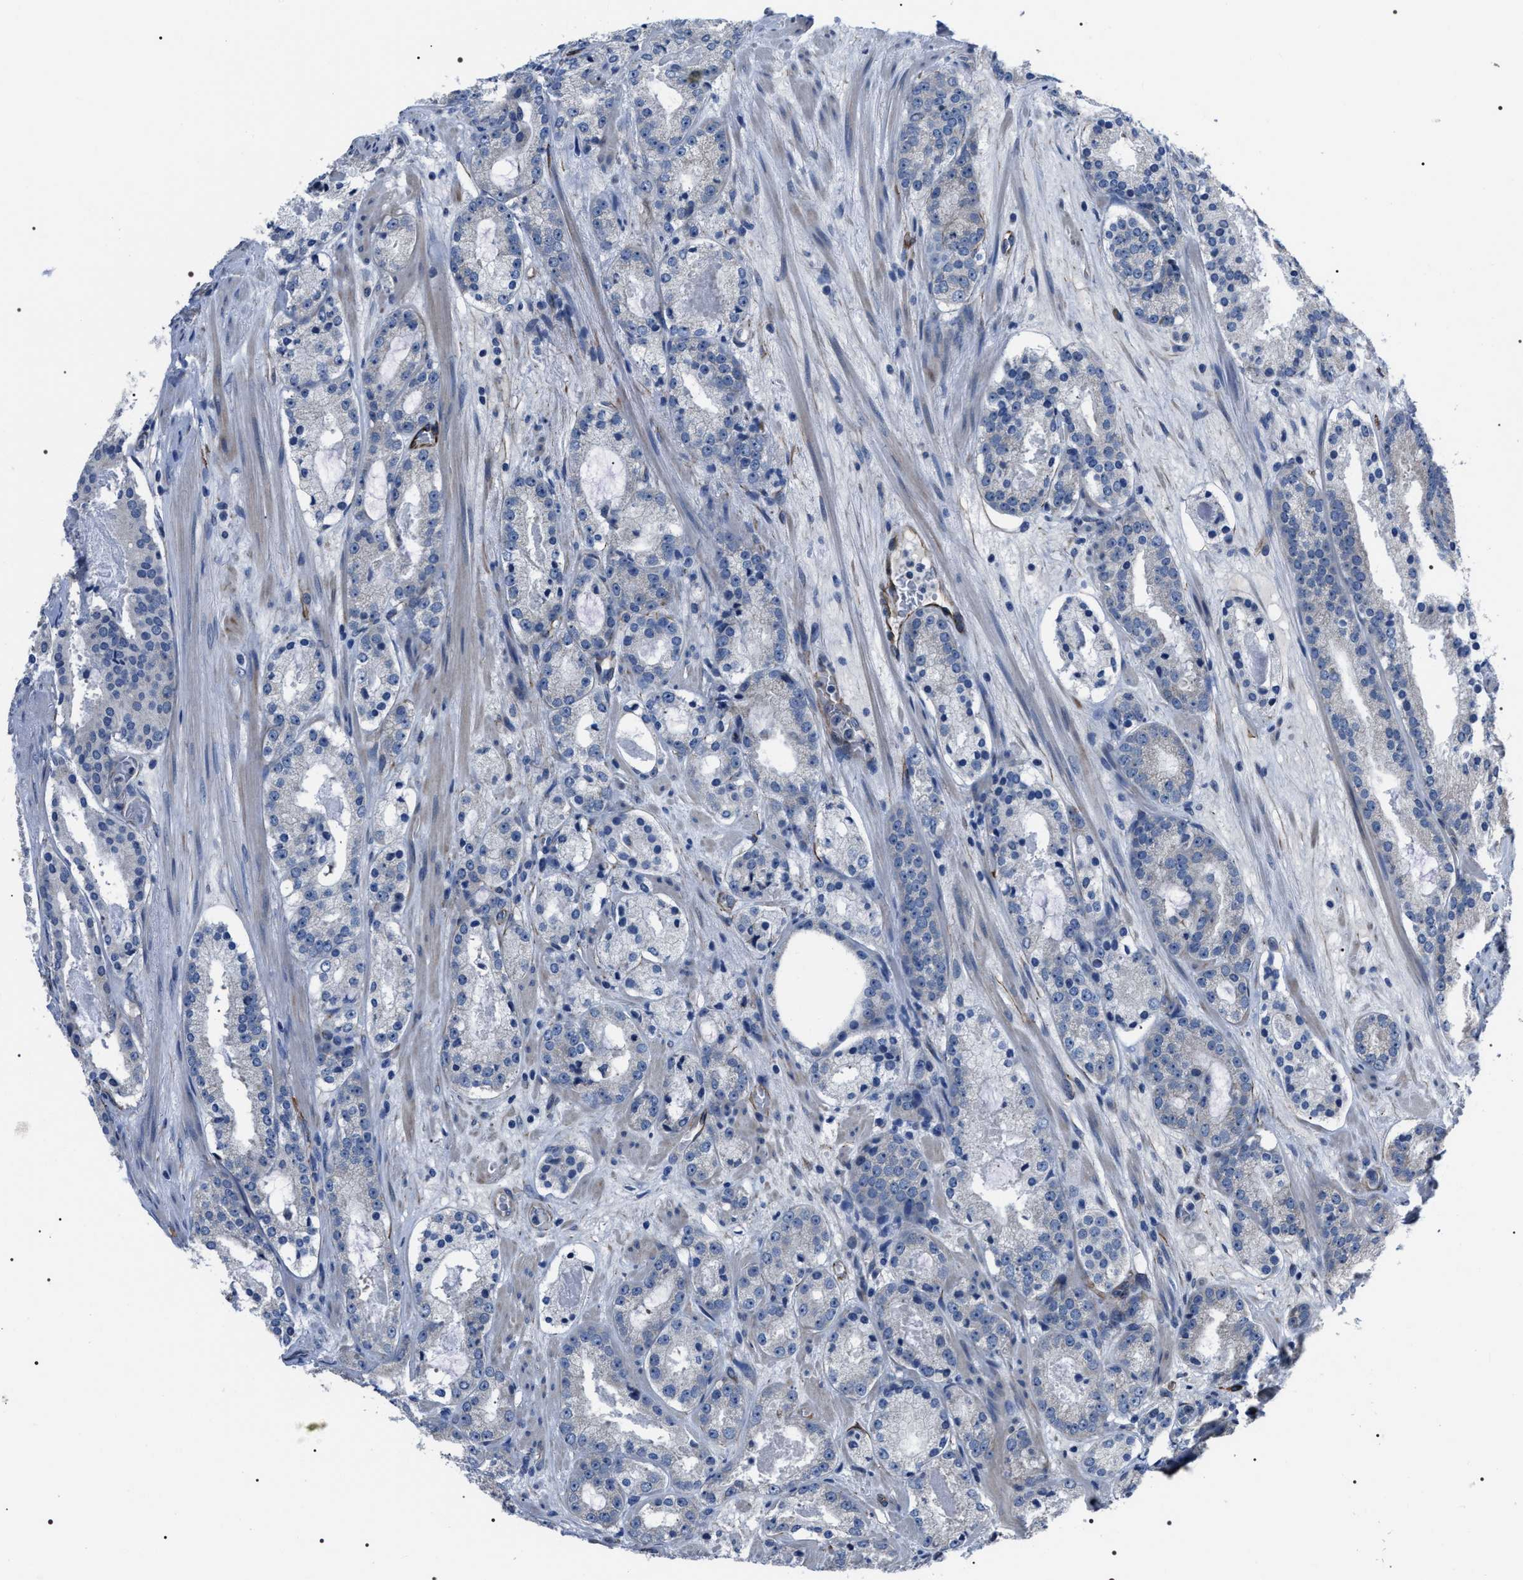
{"staining": {"intensity": "negative", "quantity": "none", "location": "none"}, "tissue": "prostate cancer", "cell_type": "Tumor cells", "image_type": "cancer", "snomed": [{"axis": "morphology", "description": "Adenocarcinoma, Low grade"}, {"axis": "topography", "description": "Prostate"}], "caption": "High magnification brightfield microscopy of prostate cancer stained with DAB (brown) and counterstained with hematoxylin (blue): tumor cells show no significant staining.", "gene": "PKD1L1", "patient": {"sex": "male", "age": 69}}